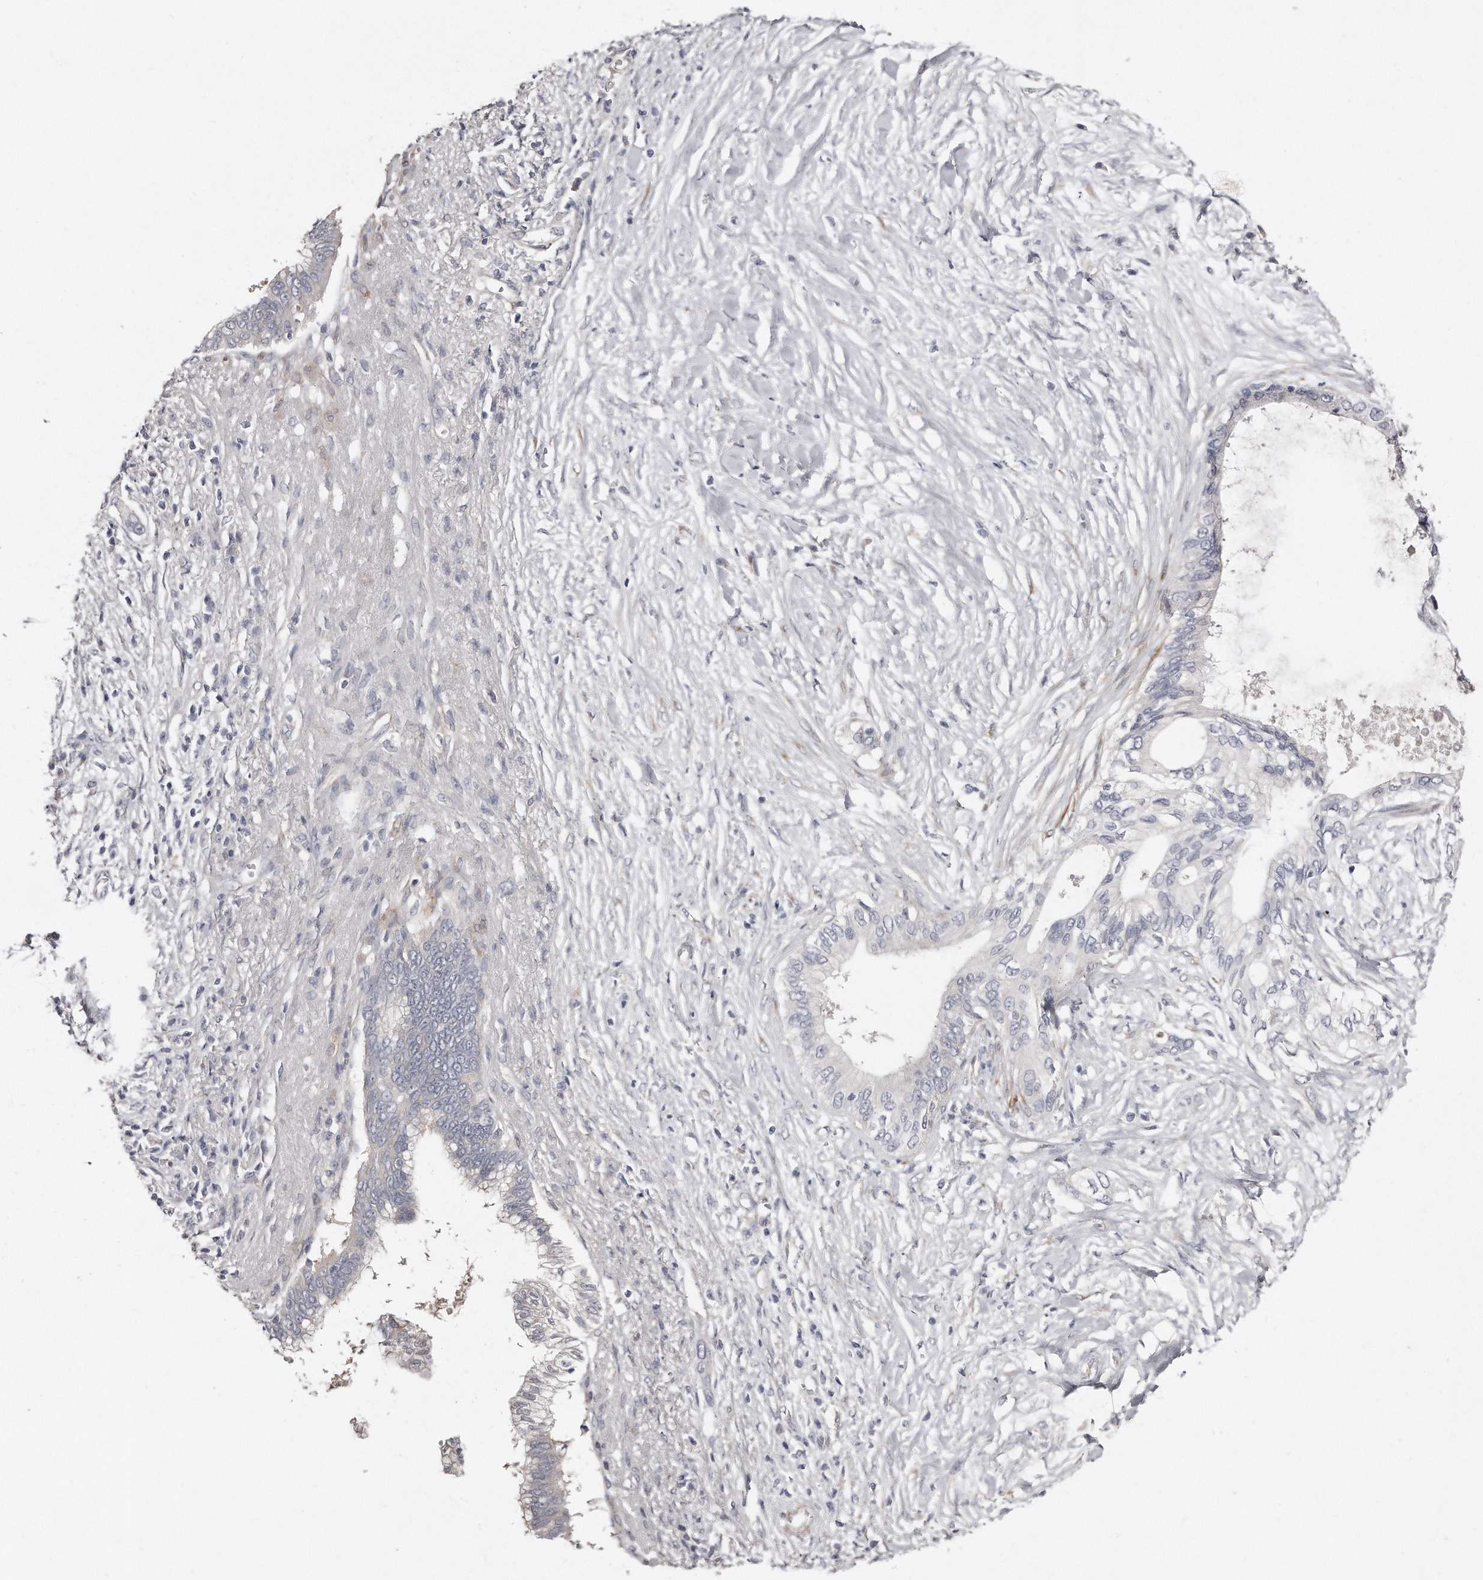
{"staining": {"intensity": "negative", "quantity": "none", "location": "none"}, "tissue": "pancreatic cancer", "cell_type": "Tumor cells", "image_type": "cancer", "snomed": [{"axis": "morphology", "description": "Normal tissue, NOS"}, {"axis": "morphology", "description": "Adenocarcinoma, NOS"}, {"axis": "topography", "description": "Pancreas"}, {"axis": "topography", "description": "Peripheral nerve tissue"}], "caption": "DAB immunohistochemical staining of human adenocarcinoma (pancreatic) reveals no significant staining in tumor cells. (Stains: DAB (3,3'-diaminobenzidine) IHC with hematoxylin counter stain, Microscopy: brightfield microscopy at high magnification).", "gene": "LMOD1", "patient": {"sex": "male", "age": 59}}